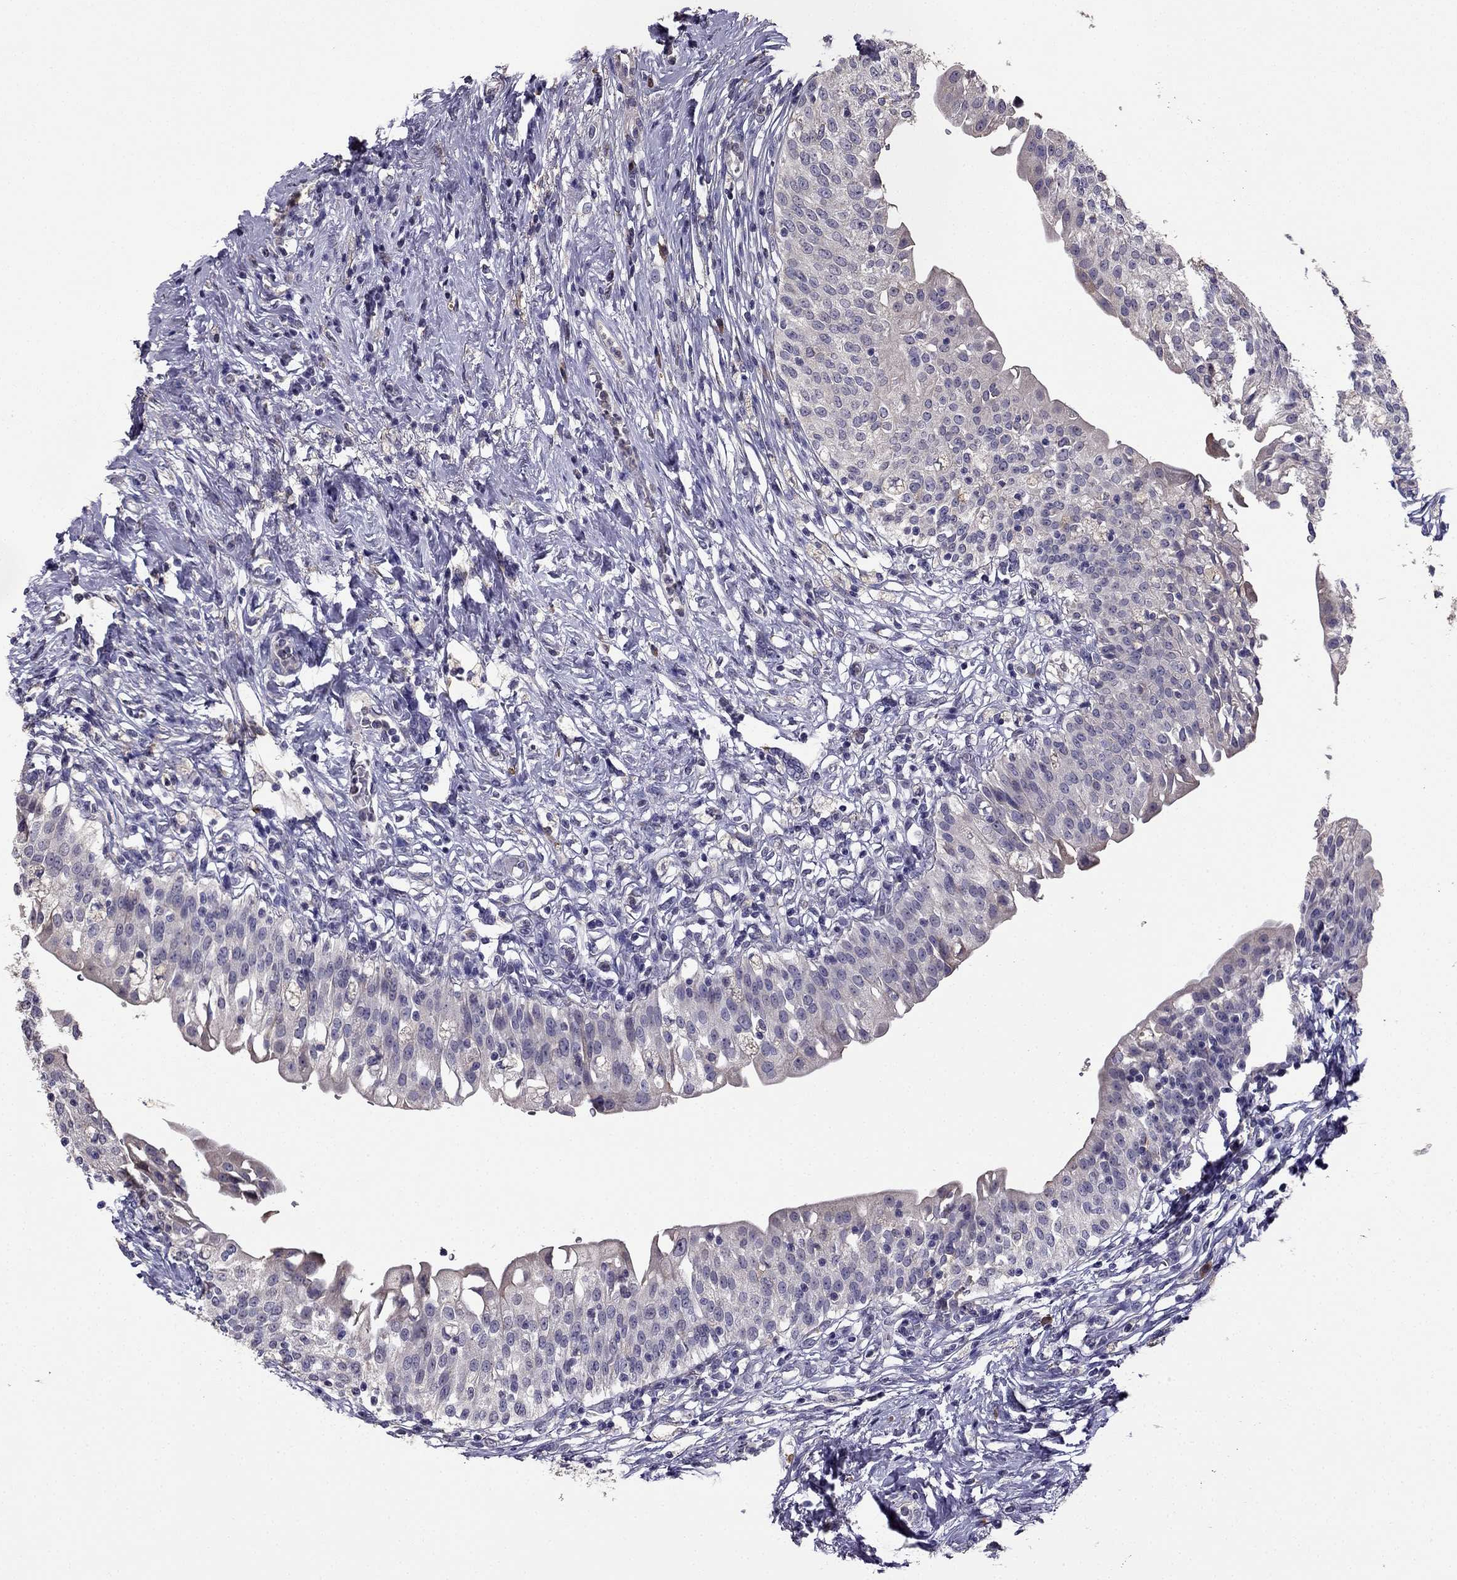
{"staining": {"intensity": "negative", "quantity": "none", "location": "none"}, "tissue": "urinary bladder", "cell_type": "Urothelial cells", "image_type": "normal", "snomed": [{"axis": "morphology", "description": "Normal tissue, NOS"}, {"axis": "topography", "description": "Urinary bladder"}], "caption": "IHC histopathology image of benign urinary bladder stained for a protein (brown), which demonstrates no positivity in urothelial cells.", "gene": "CDH9", "patient": {"sex": "male", "age": 76}}